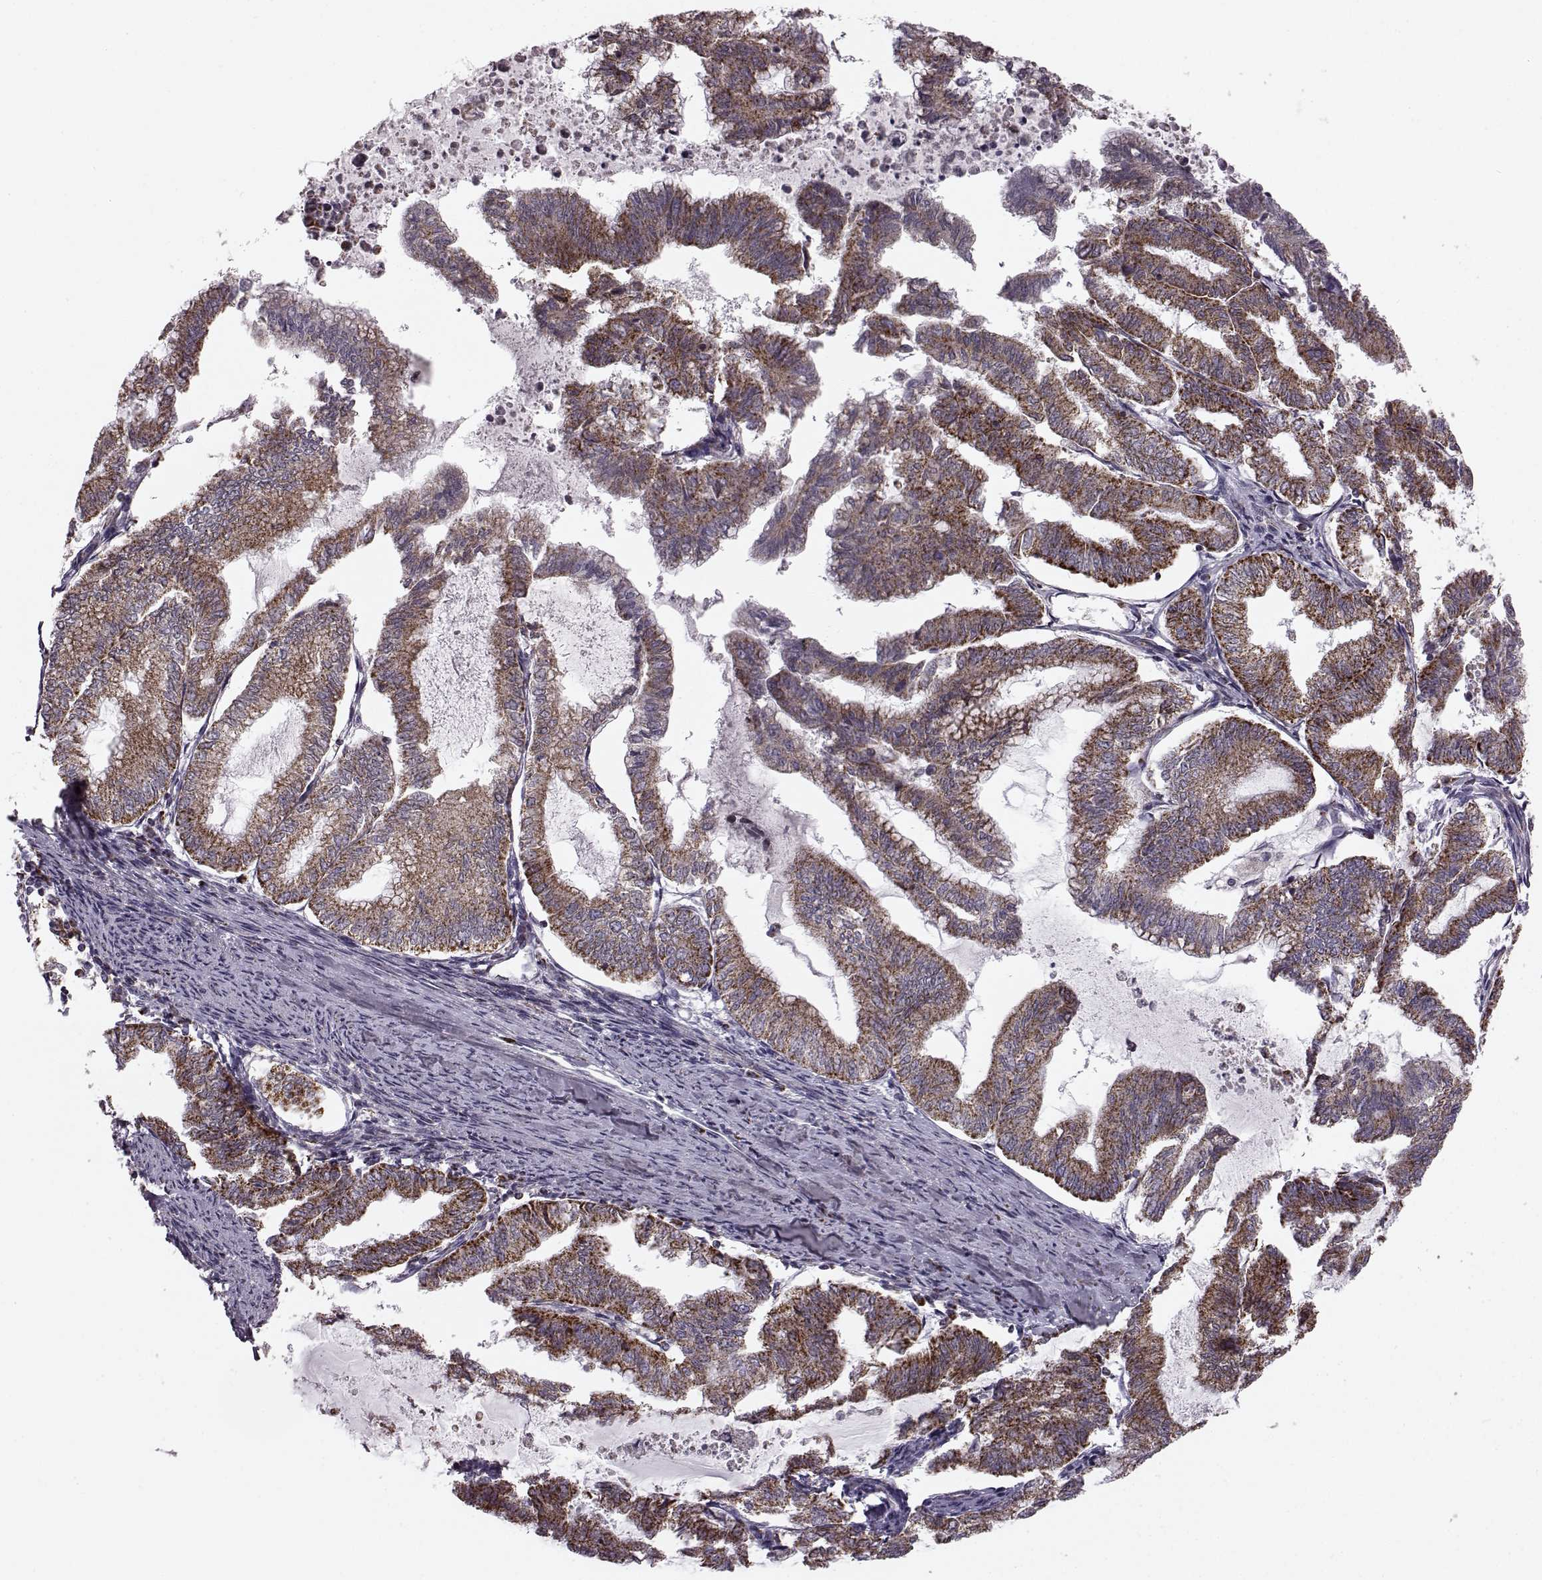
{"staining": {"intensity": "strong", "quantity": ">75%", "location": "cytoplasmic/membranous"}, "tissue": "endometrial cancer", "cell_type": "Tumor cells", "image_type": "cancer", "snomed": [{"axis": "morphology", "description": "Adenocarcinoma, NOS"}, {"axis": "topography", "description": "Endometrium"}], "caption": "Immunohistochemical staining of endometrial cancer (adenocarcinoma) displays high levels of strong cytoplasmic/membranous protein expression in about >75% of tumor cells. The staining was performed using DAB (3,3'-diaminobenzidine), with brown indicating positive protein expression. Nuclei are stained blue with hematoxylin.", "gene": "ATP5MF", "patient": {"sex": "female", "age": 79}}